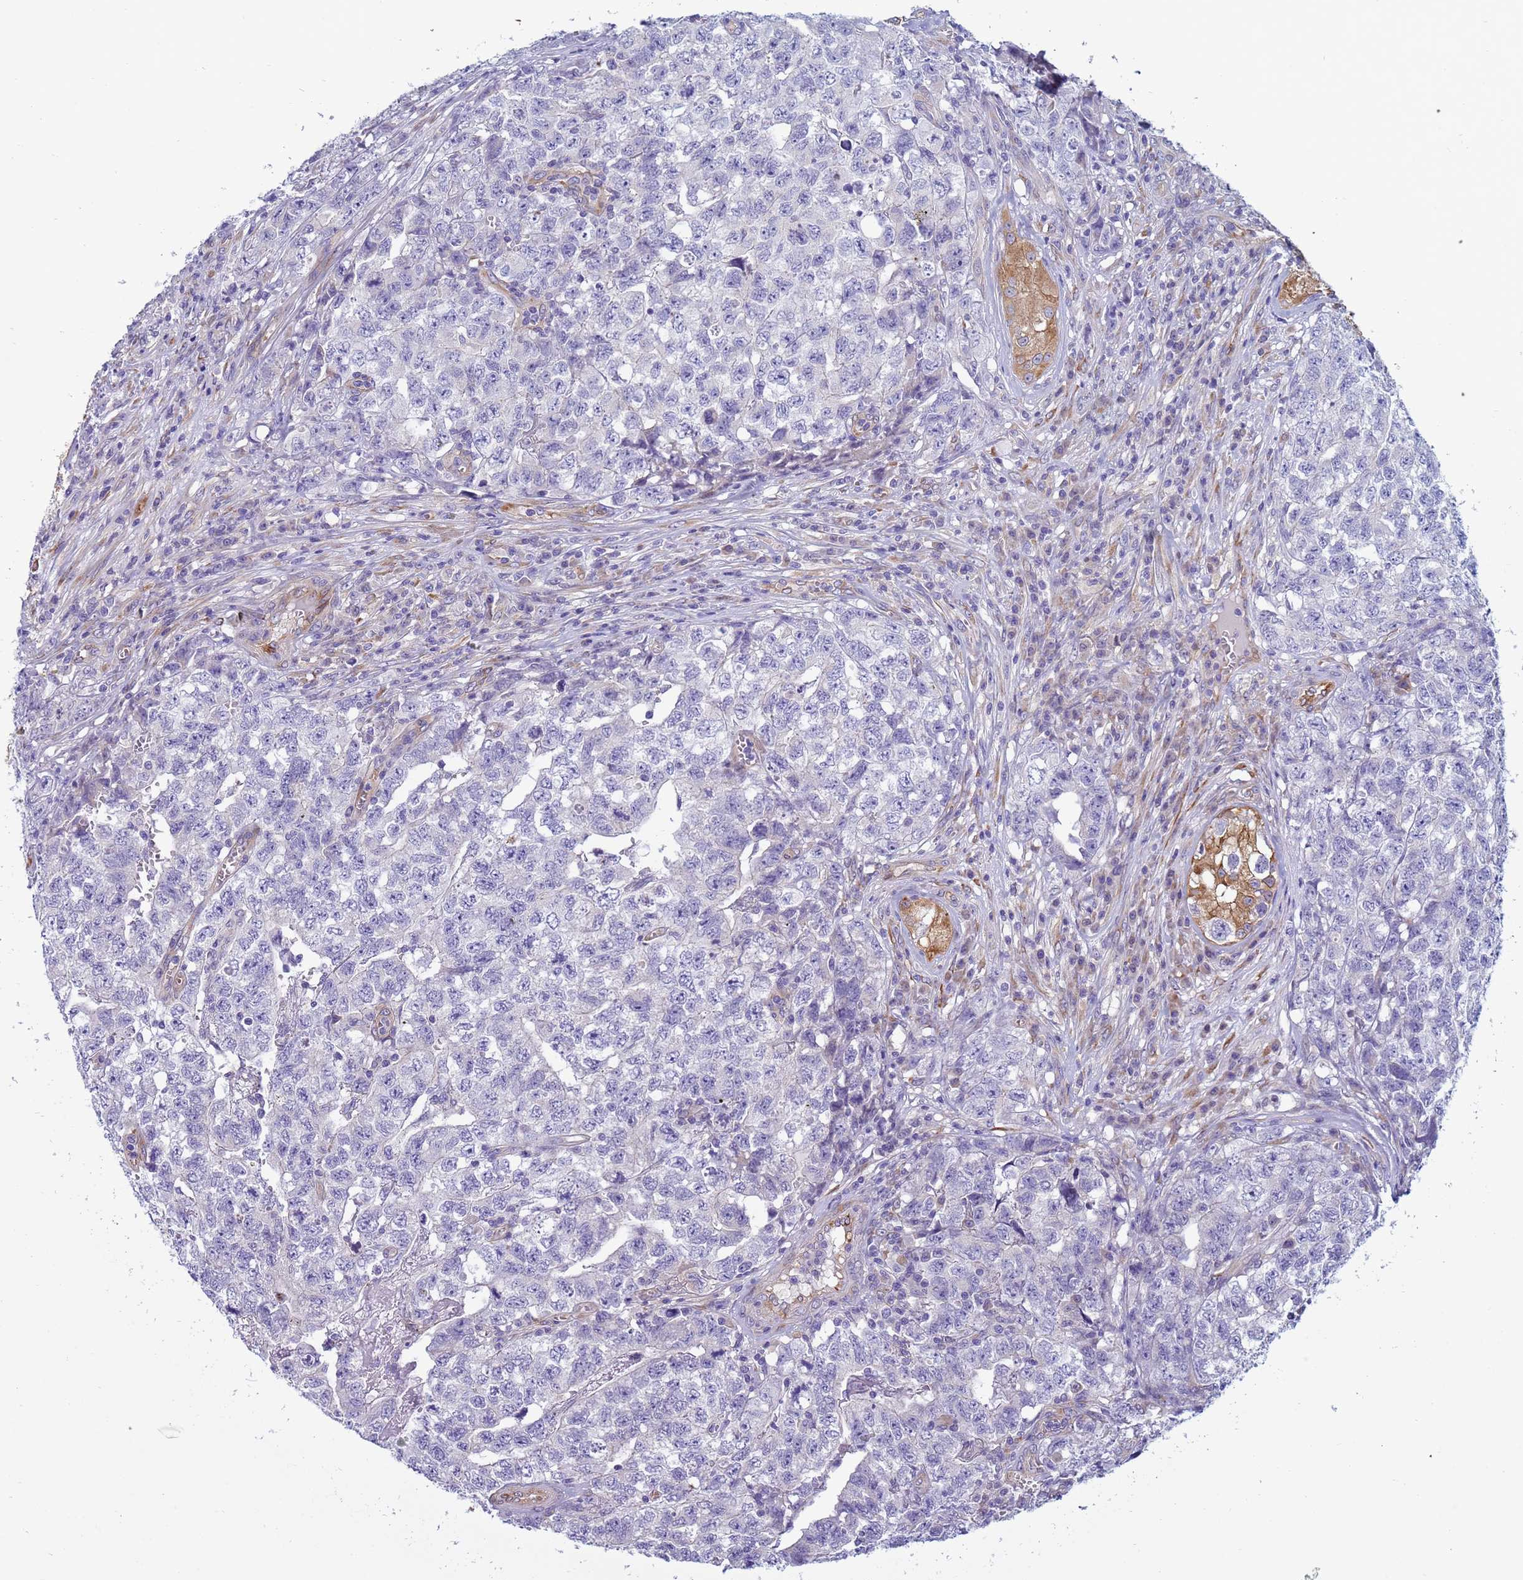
{"staining": {"intensity": "negative", "quantity": "none", "location": "none"}, "tissue": "testis cancer", "cell_type": "Tumor cells", "image_type": "cancer", "snomed": [{"axis": "morphology", "description": "Carcinoma, Embryonal, NOS"}, {"axis": "topography", "description": "Testis"}], "caption": "This is an IHC micrograph of human embryonal carcinoma (testis). There is no expression in tumor cells.", "gene": "TRPC6", "patient": {"sex": "male", "age": 31}}